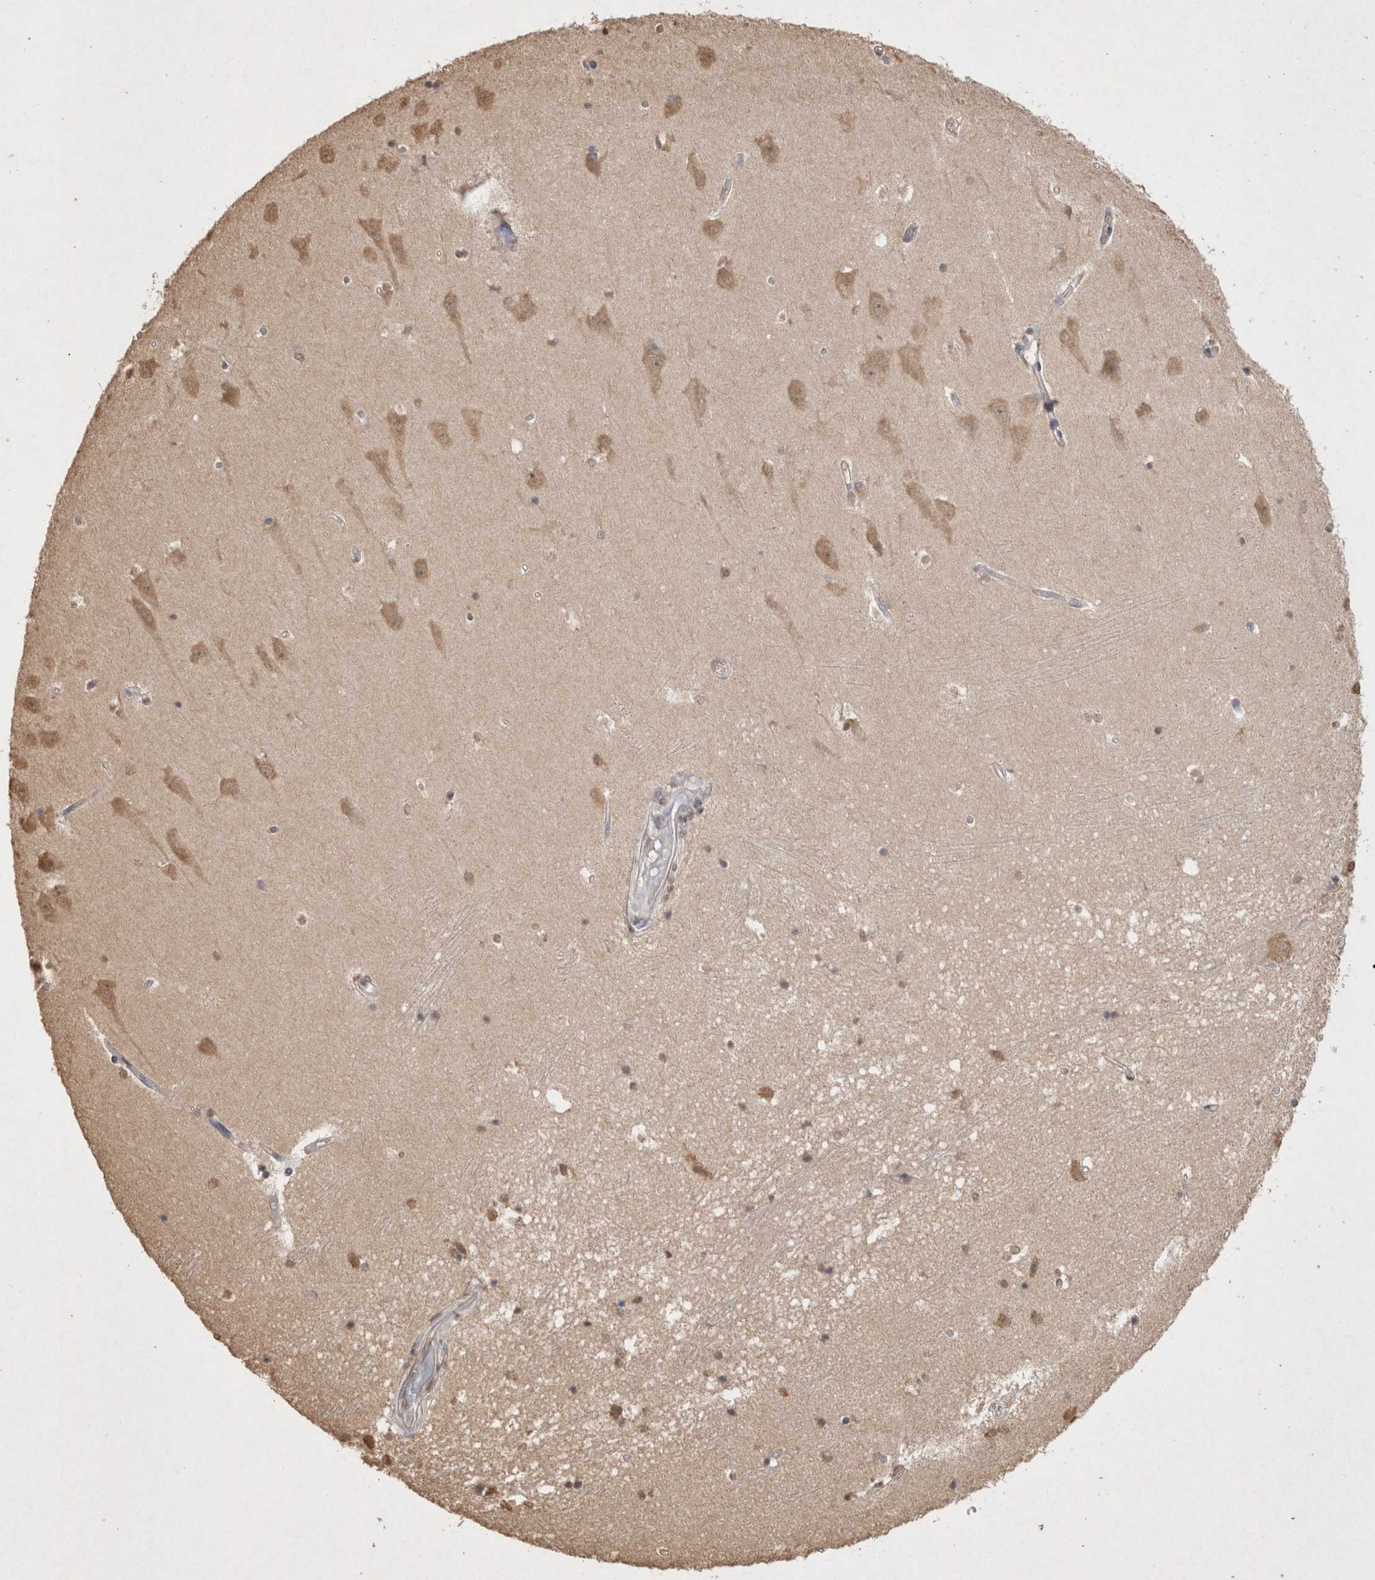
{"staining": {"intensity": "moderate", "quantity": "25%-75%", "location": "cytoplasmic/membranous,nuclear"}, "tissue": "hippocampus", "cell_type": "Glial cells", "image_type": "normal", "snomed": [{"axis": "morphology", "description": "Normal tissue, NOS"}, {"axis": "topography", "description": "Hippocampus"}], "caption": "Unremarkable hippocampus reveals moderate cytoplasmic/membranous,nuclear expression in approximately 25%-75% of glial cells (DAB (3,3'-diaminobenzidine) IHC, brown staining for protein, blue staining for nuclei)..", "gene": "MLX", "patient": {"sex": "male", "age": 45}}